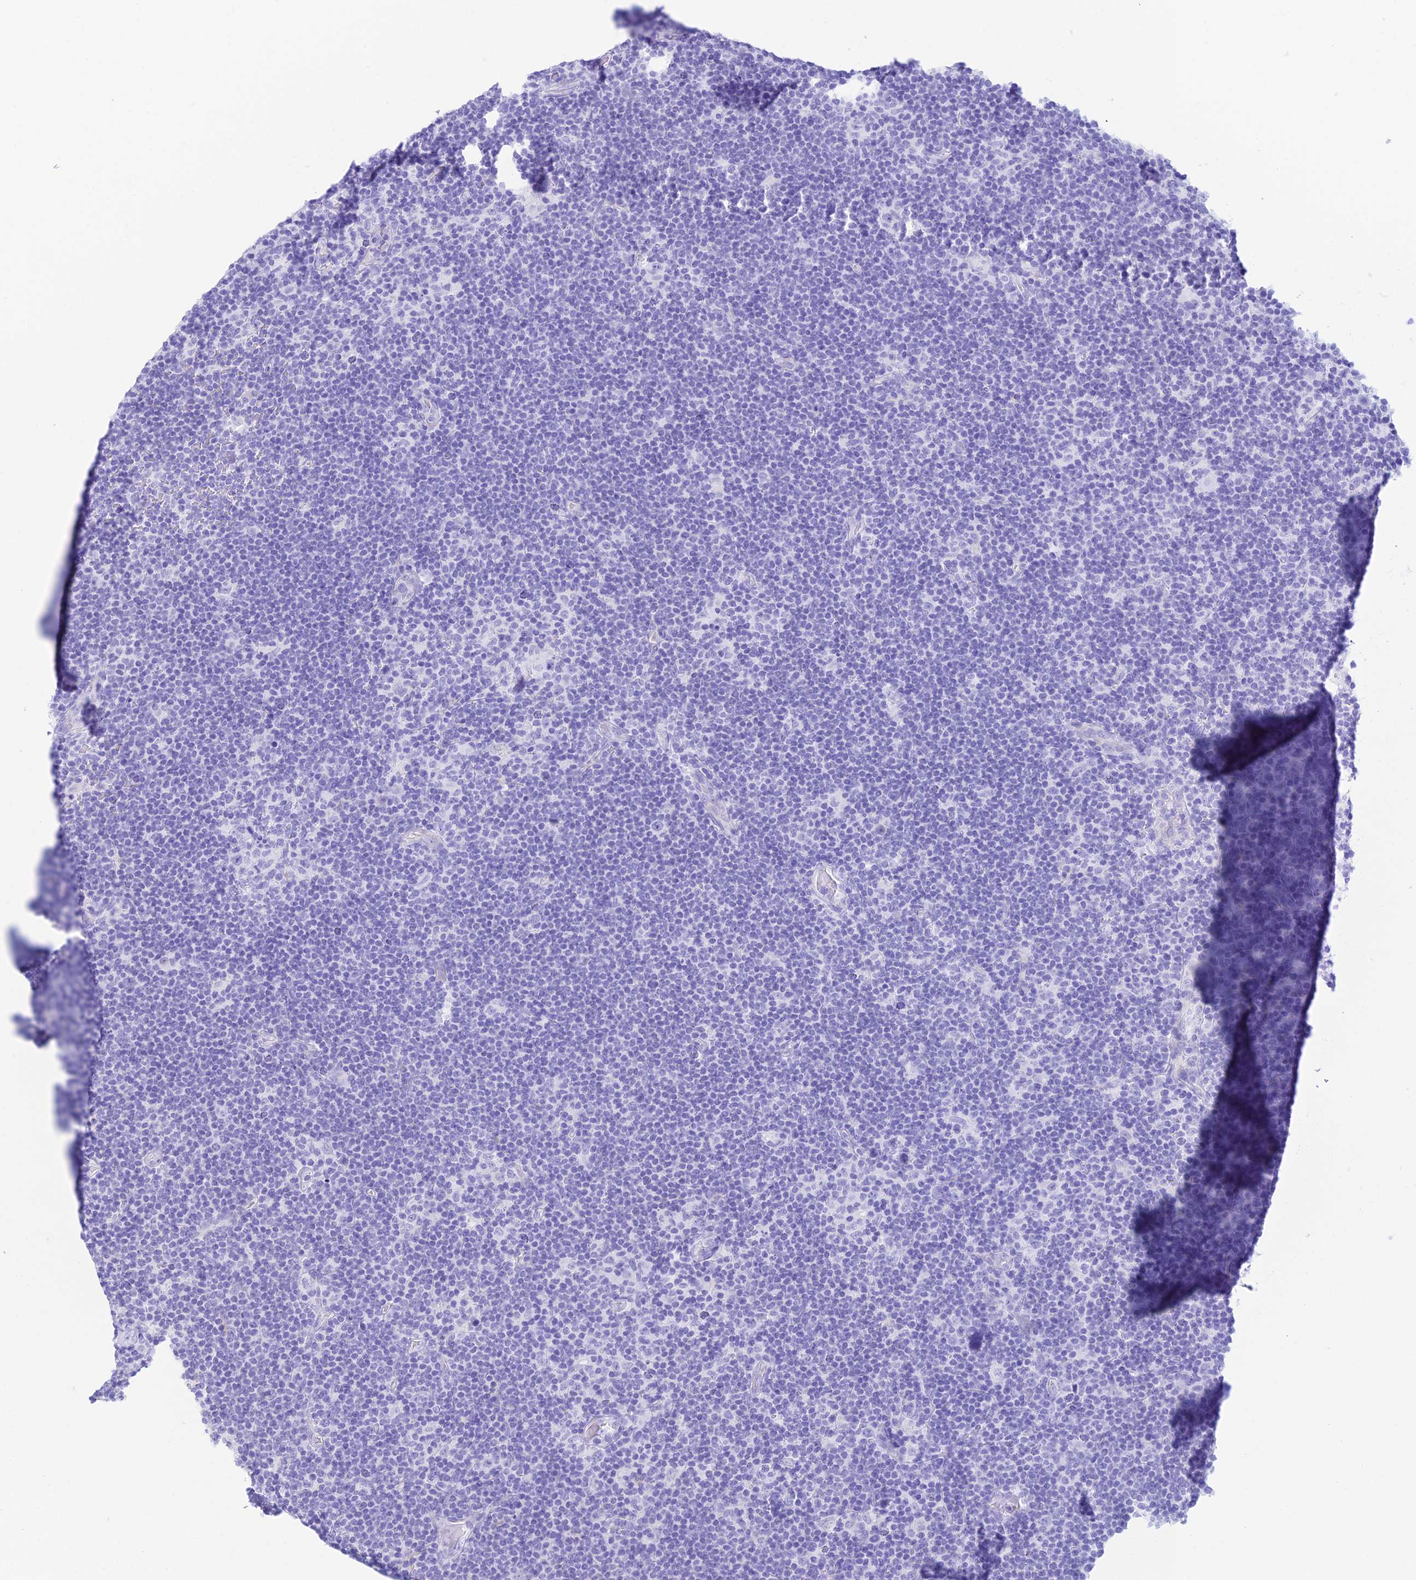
{"staining": {"intensity": "negative", "quantity": "none", "location": "none"}, "tissue": "lymphoma", "cell_type": "Tumor cells", "image_type": "cancer", "snomed": [{"axis": "morphology", "description": "Hodgkin's disease, NOS"}, {"axis": "topography", "description": "Lymph node"}], "caption": "High magnification brightfield microscopy of lymphoma stained with DAB (3,3'-diaminobenzidine) (brown) and counterstained with hematoxylin (blue): tumor cells show no significant expression.", "gene": "ST8SIA5", "patient": {"sex": "female", "age": 57}}